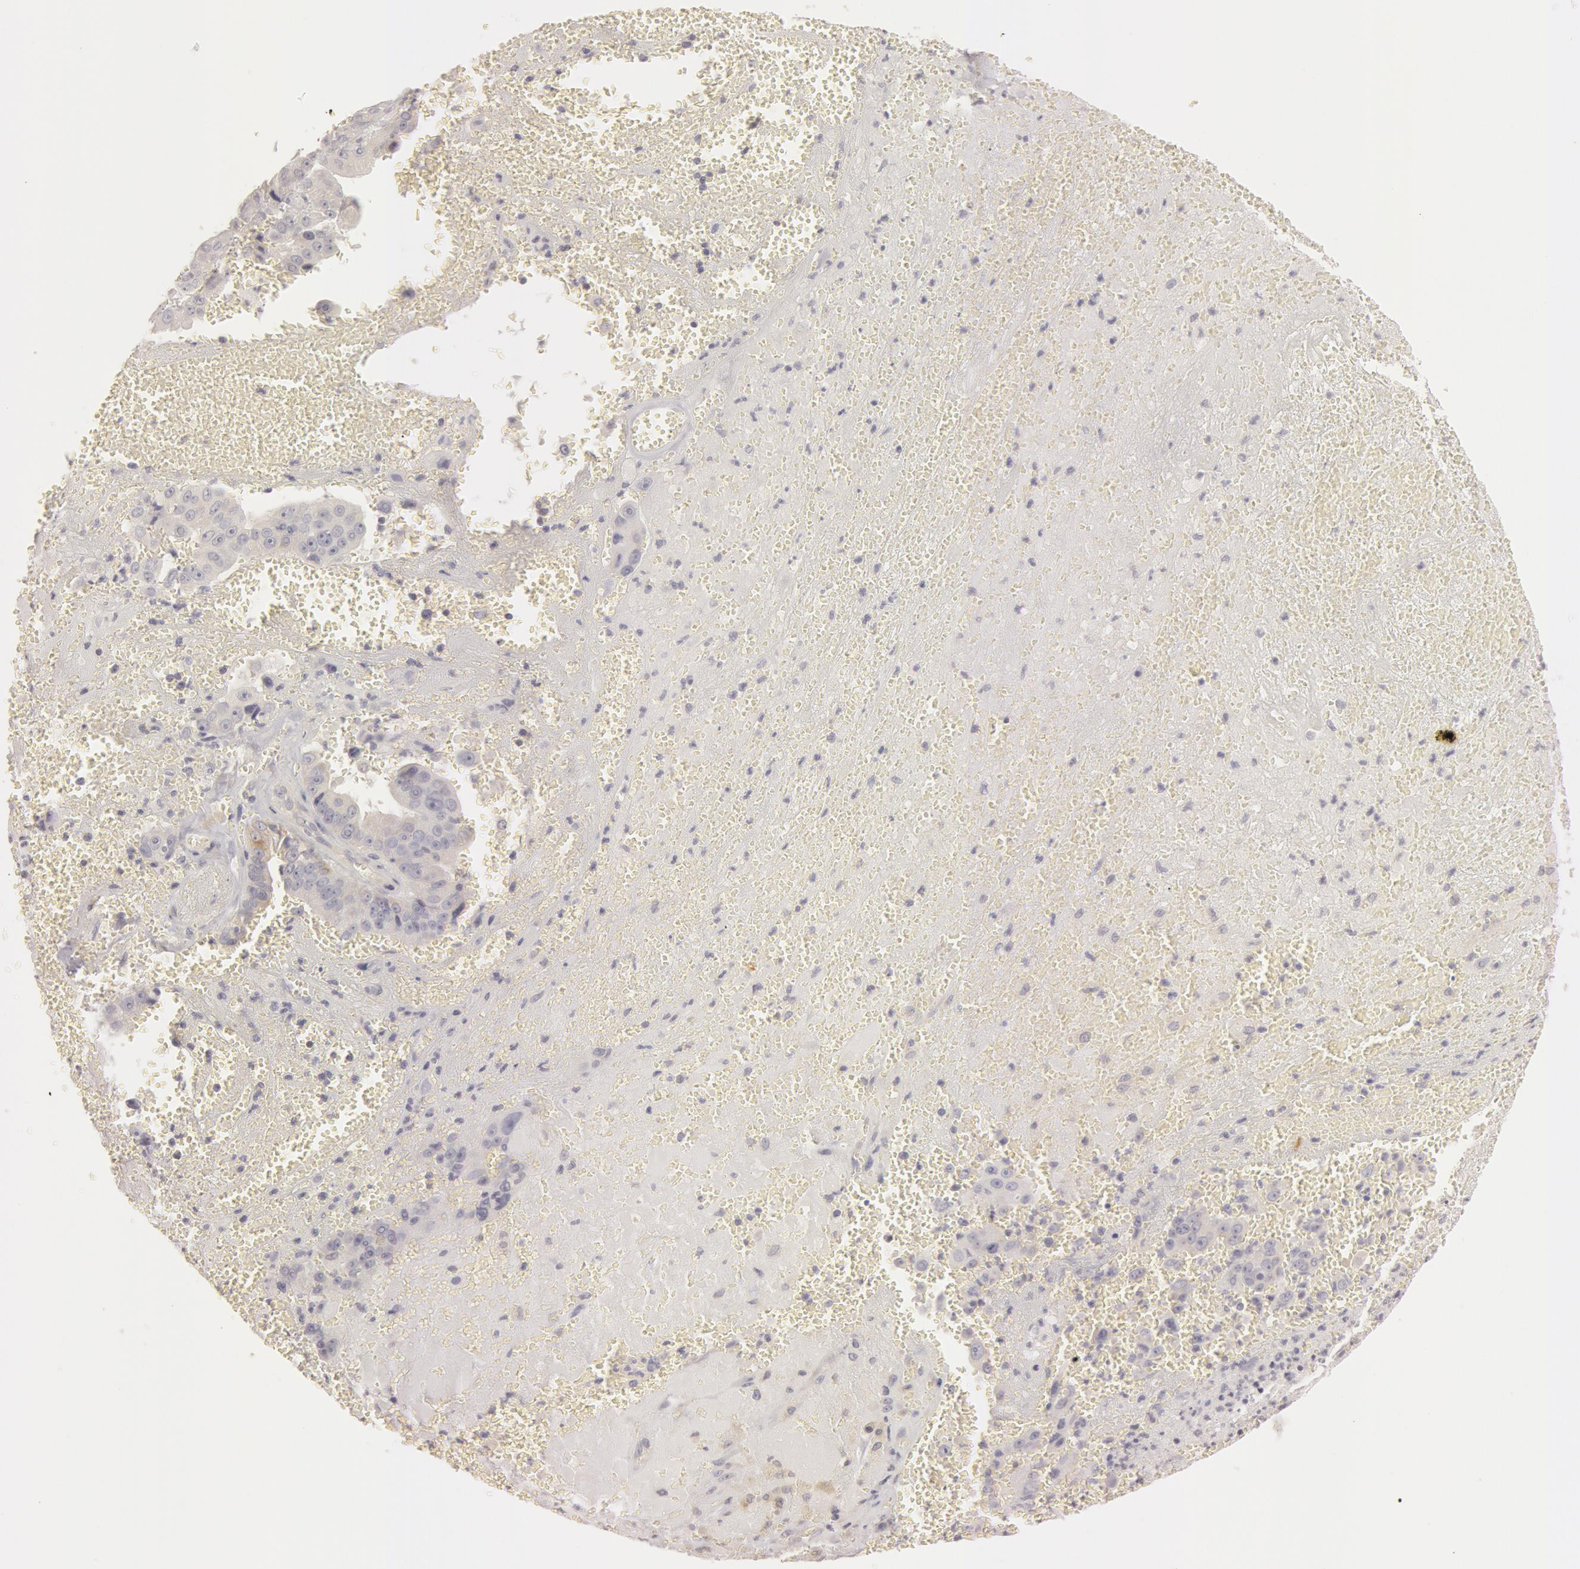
{"staining": {"intensity": "weak", "quantity": "<25%", "location": "cytoplasmic/membranous"}, "tissue": "liver cancer", "cell_type": "Tumor cells", "image_type": "cancer", "snomed": [{"axis": "morphology", "description": "Cholangiocarcinoma"}, {"axis": "topography", "description": "Liver"}], "caption": "This is an immunohistochemistry micrograph of human liver cholangiocarcinoma. There is no expression in tumor cells.", "gene": "RALGAPA1", "patient": {"sex": "female", "age": 79}}